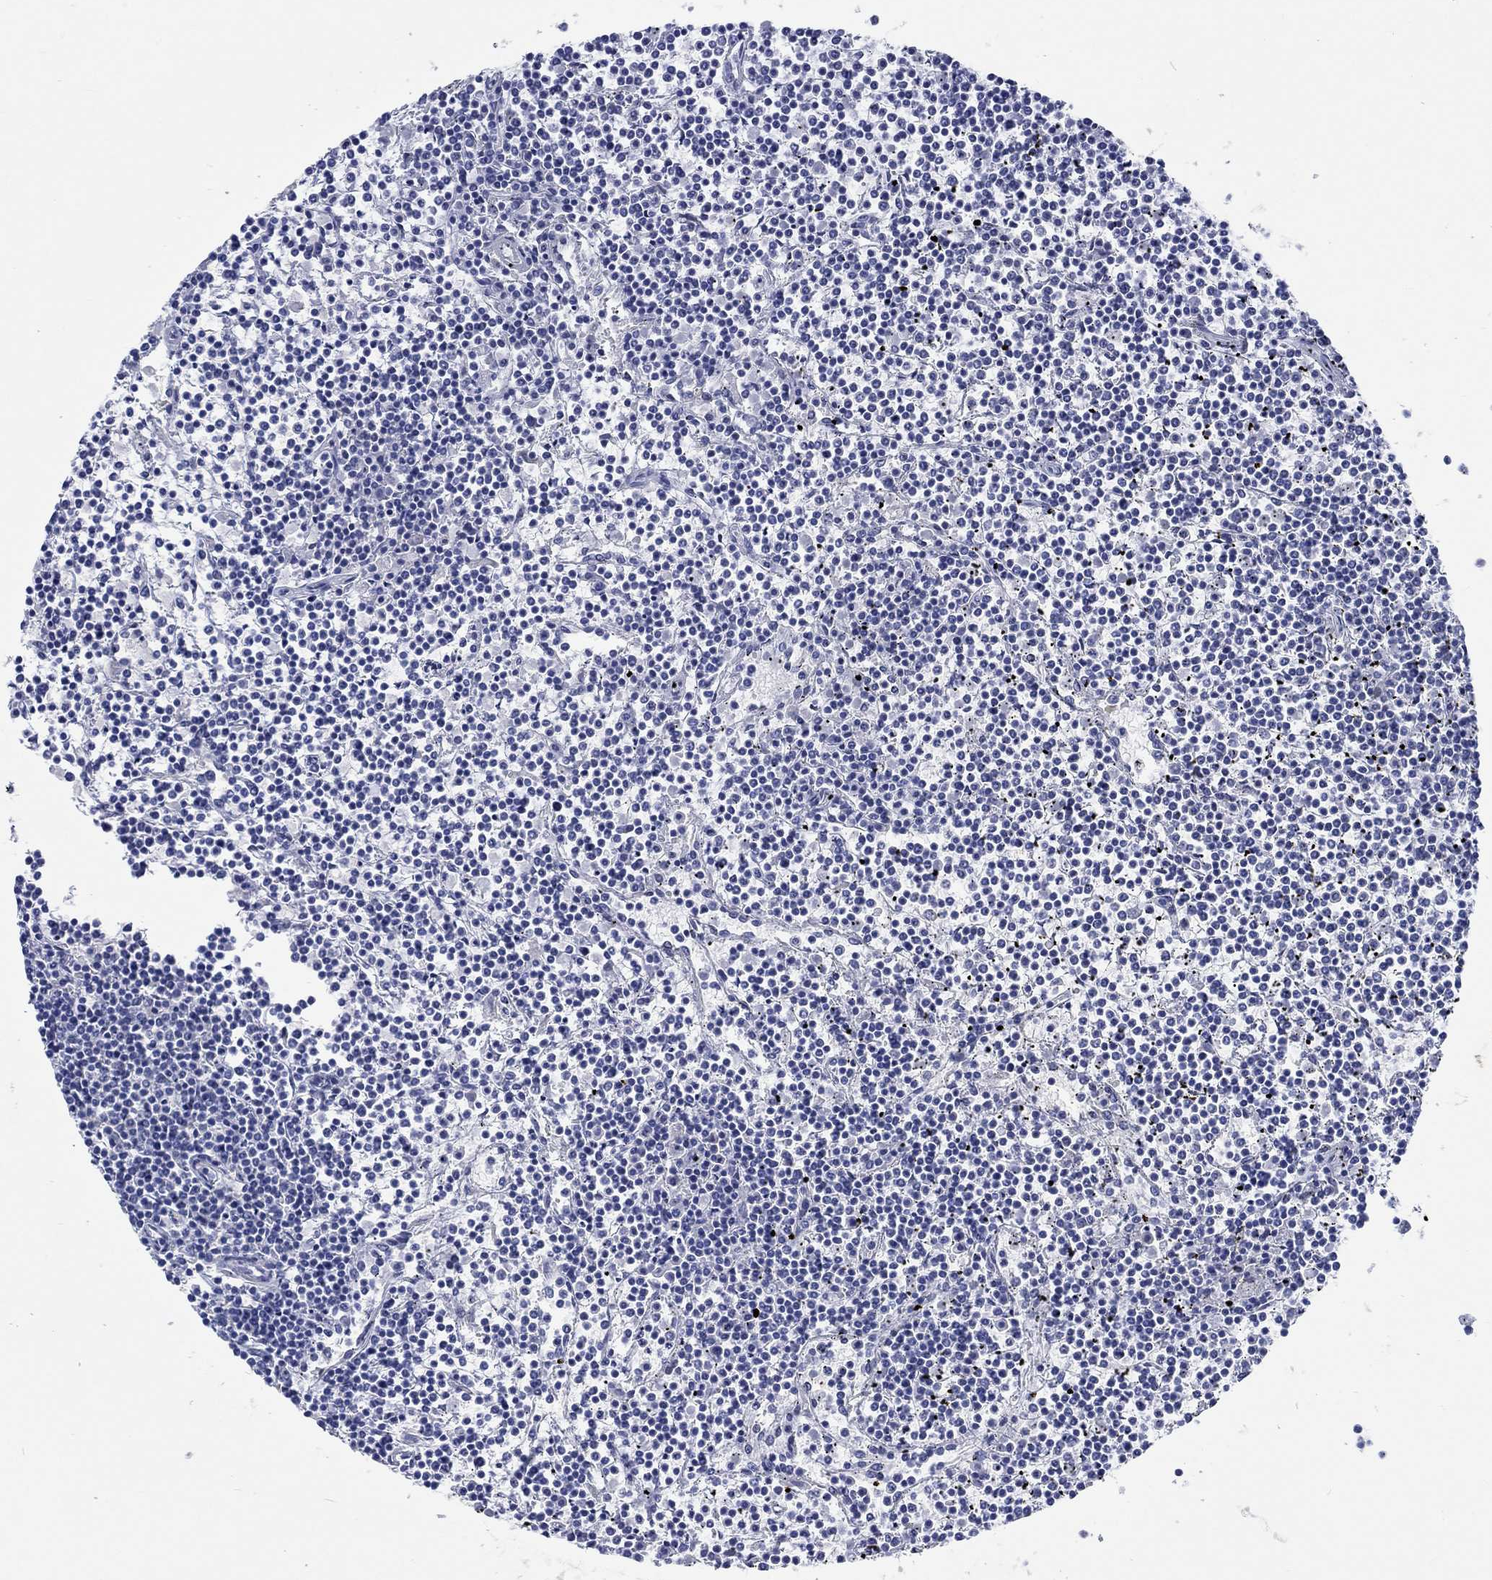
{"staining": {"intensity": "negative", "quantity": "none", "location": "none"}, "tissue": "lymphoma", "cell_type": "Tumor cells", "image_type": "cancer", "snomed": [{"axis": "morphology", "description": "Malignant lymphoma, non-Hodgkin's type, Low grade"}, {"axis": "topography", "description": "Spleen"}], "caption": "DAB (3,3'-diaminobenzidine) immunohistochemical staining of human low-grade malignant lymphoma, non-Hodgkin's type demonstrates no significant expression in tumor cells.", "gene": "C4orf47", "patient": {"sex": "female", "age": 19}}